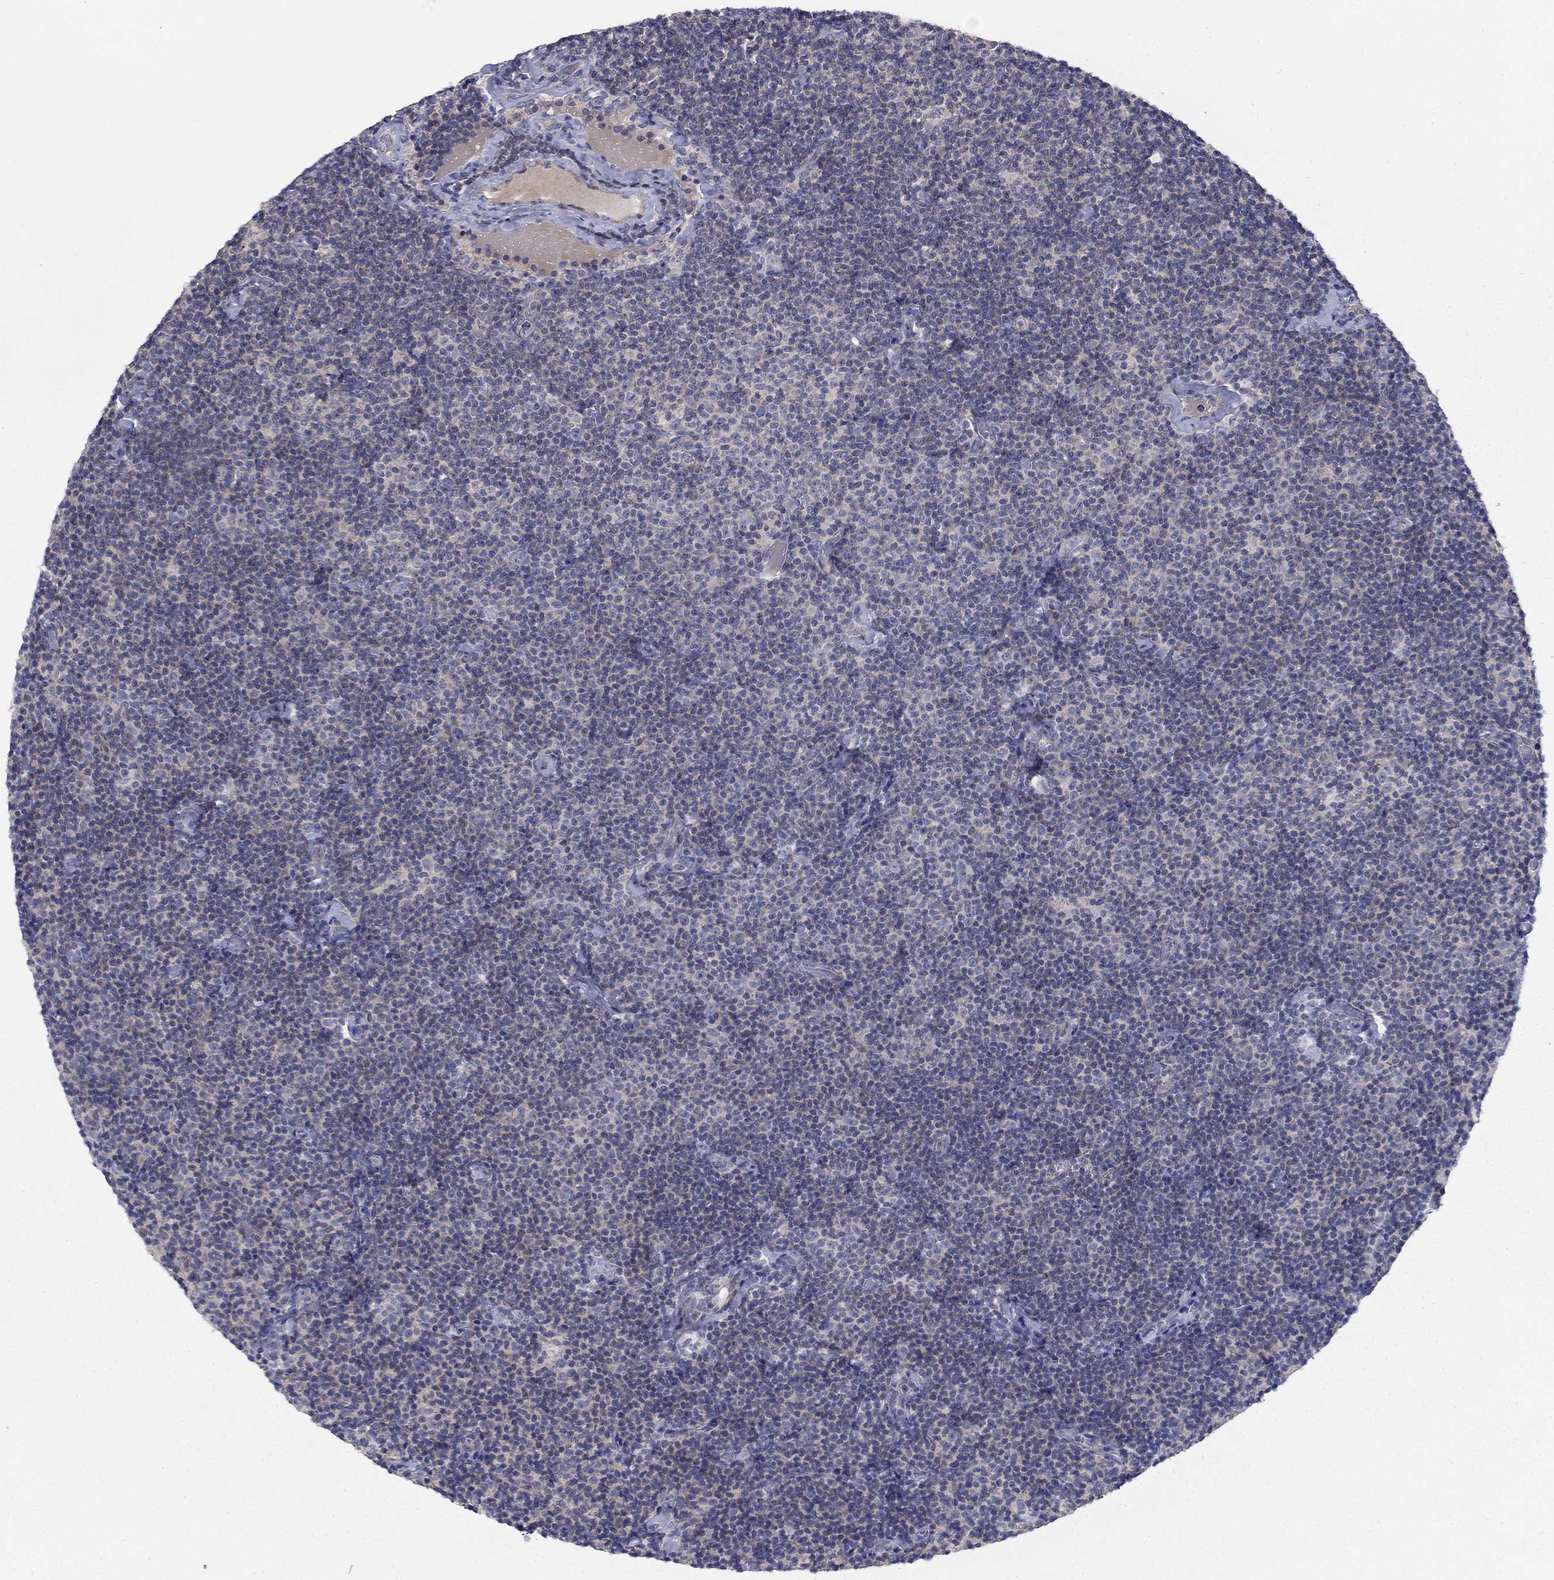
{"staining": {"intensity": "negative", "quantity": "none", "location": "none"}, "tissue": "lymphoma", "cell_type": "Tumor cells", "image_type": "cancer", "snomed": [{"axis": "morphology", "description": "Malignant lymphoma, non-Hodgkin's type, Low grade"}, {"axis": "topography", "description": "Lymph node"}], "caption": "Lymphoma was stained to show a protein in brown. There is no significant expression in tumor cells.", "gene": "GRK7", "patient": {"sex": "male", "age": 81}}